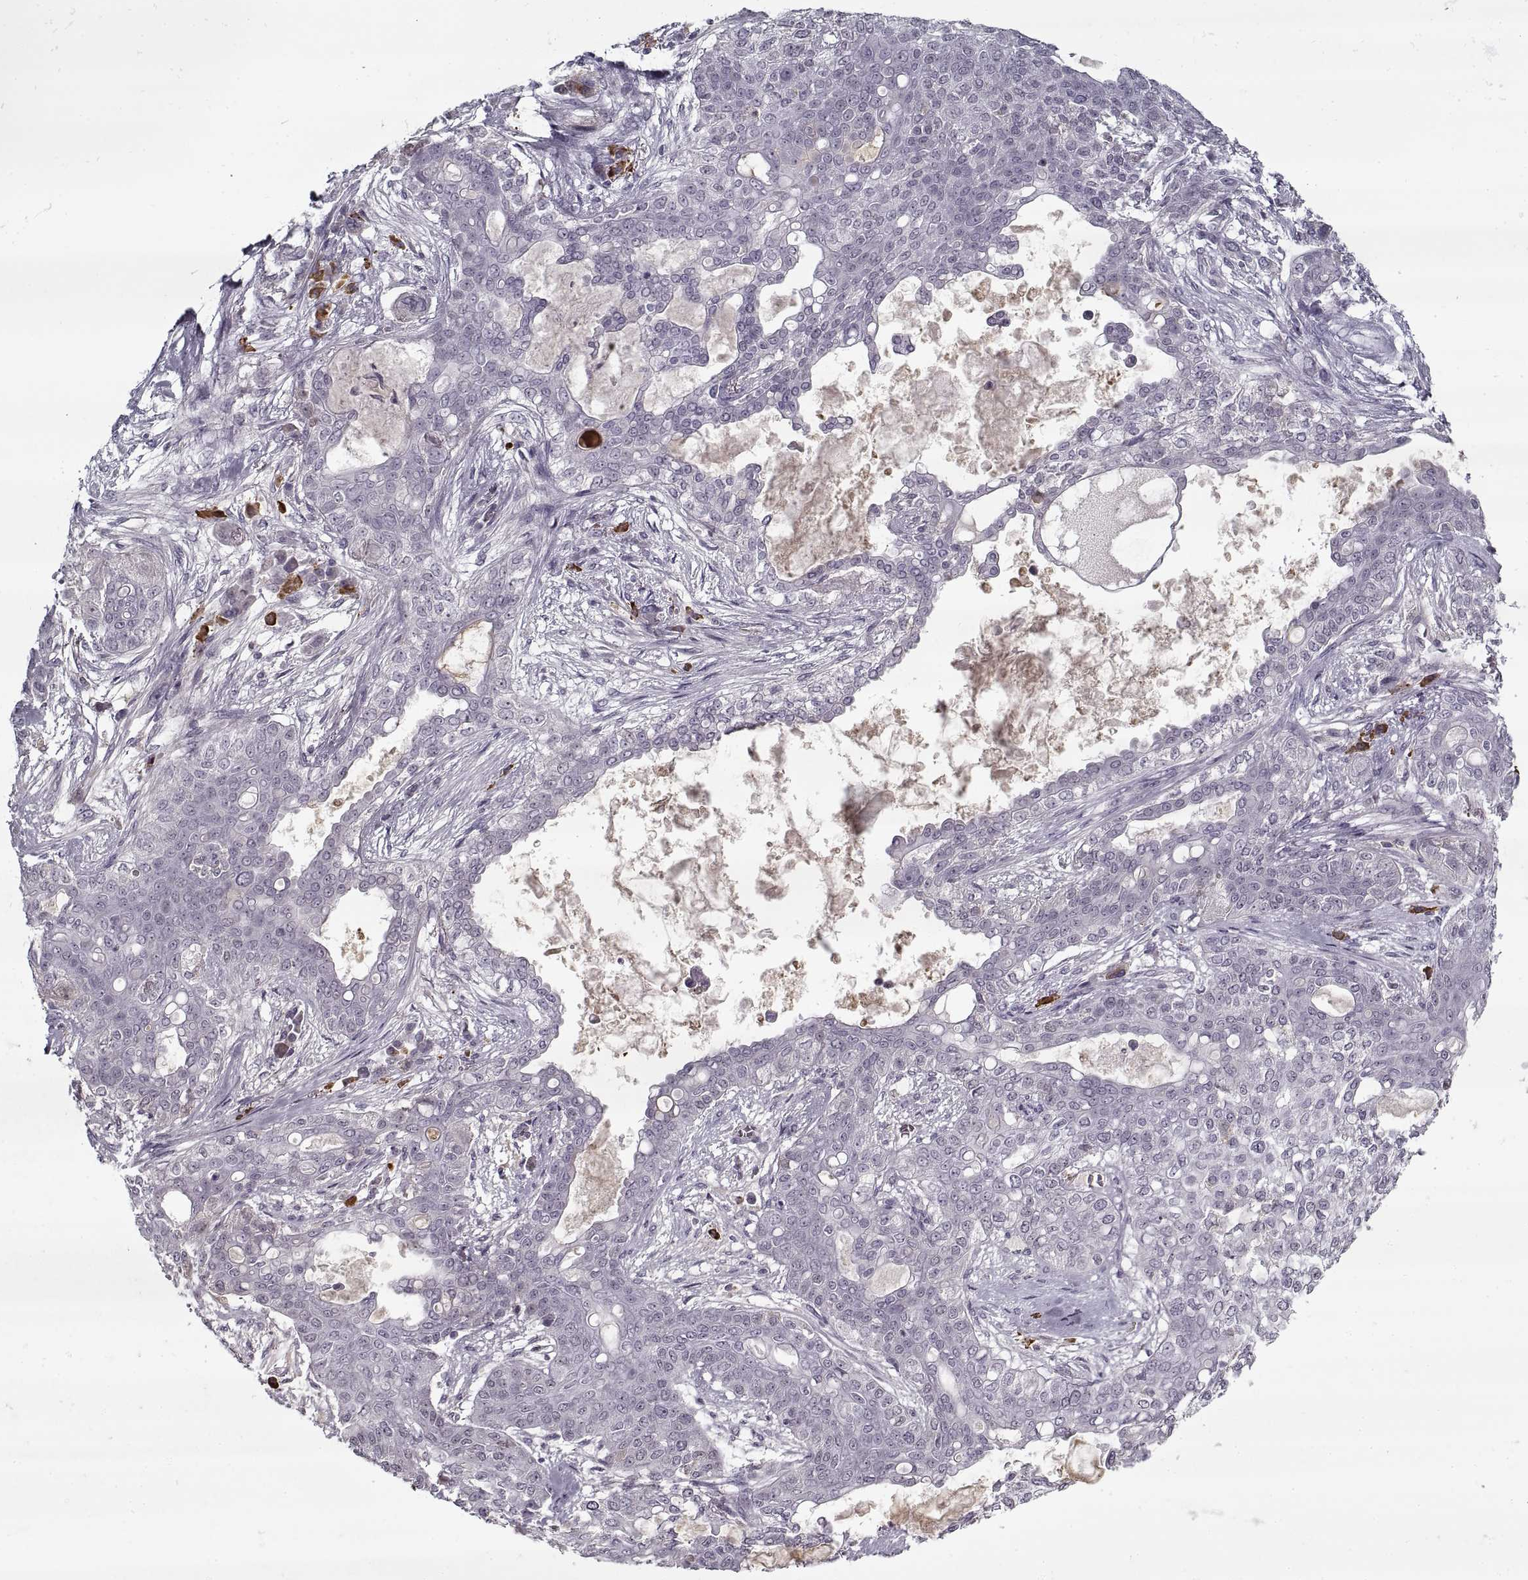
{"staining": {"intensity": "negative", "quantity": "none", "location": "none"}, "tissue": "lung cancer", "cell_type": "Tumor cells", "image_type": "cancer", "snomed": [{"axis": "morphology", "description": "Squamous cell carcinoma, NOS"}, {"axis": "topography", "description": "Lung"}], "caption": "Tumor cells are negative for protein expression in human squamous cell carcinoma (lung).", "gene": "GAD2", "patient": {"sex": "female", "age": 70}}